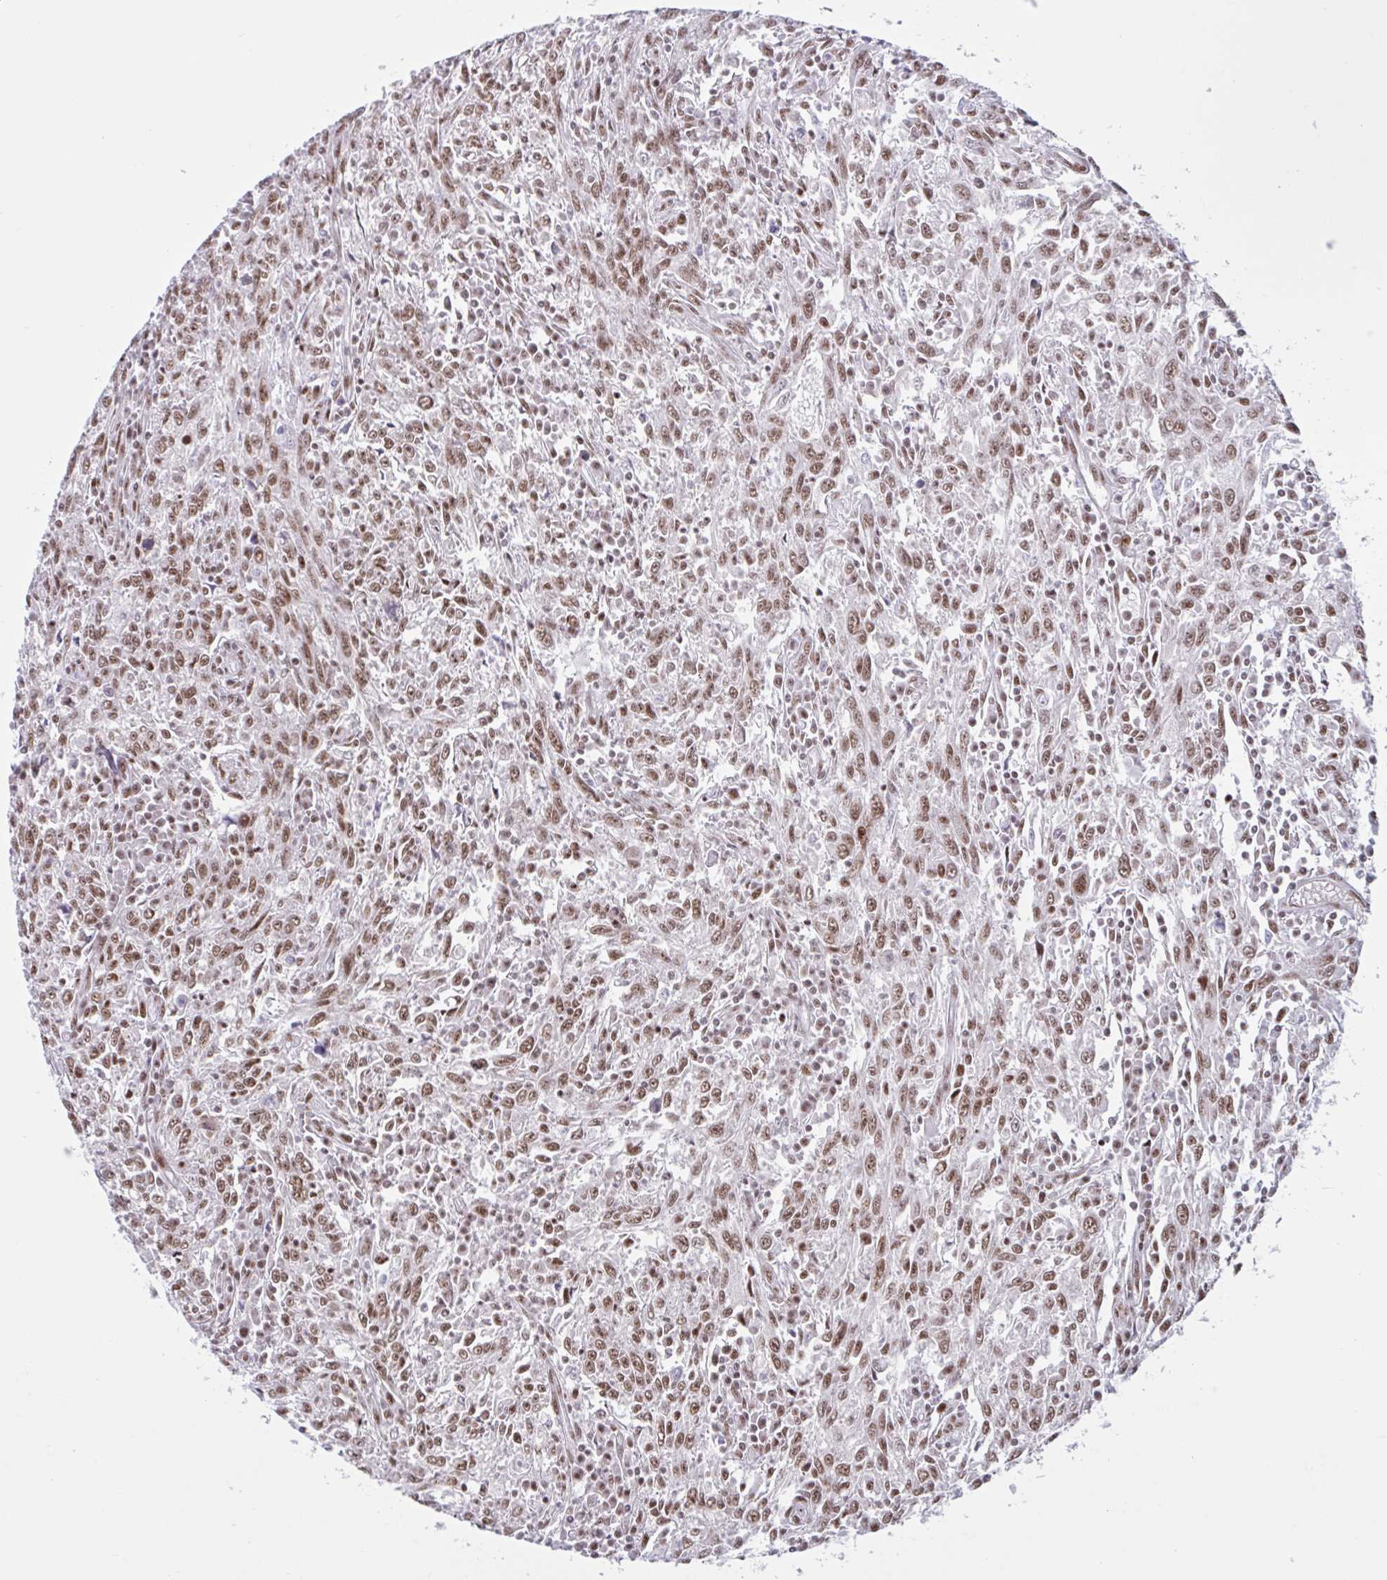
{"staining": {"intensity": "moderate", "quantity": ">75%", "location": "nuclear"}, "tissue": "breast cancer", "cell_type": "Tumor cells", "image_type": "cancer", "snomed": [{"axis": "morphology", "description": "Duct carcinoma"}, {"axis": "topography", "description": "Breast"}], "caption": "Breast intraductal carcinoma stained with a brown dye exhibits moderate nuclear positive expression in about >75% of tumor cells.", "gene": "RBL1", "patient": {"sex": "female", "age": 50}}